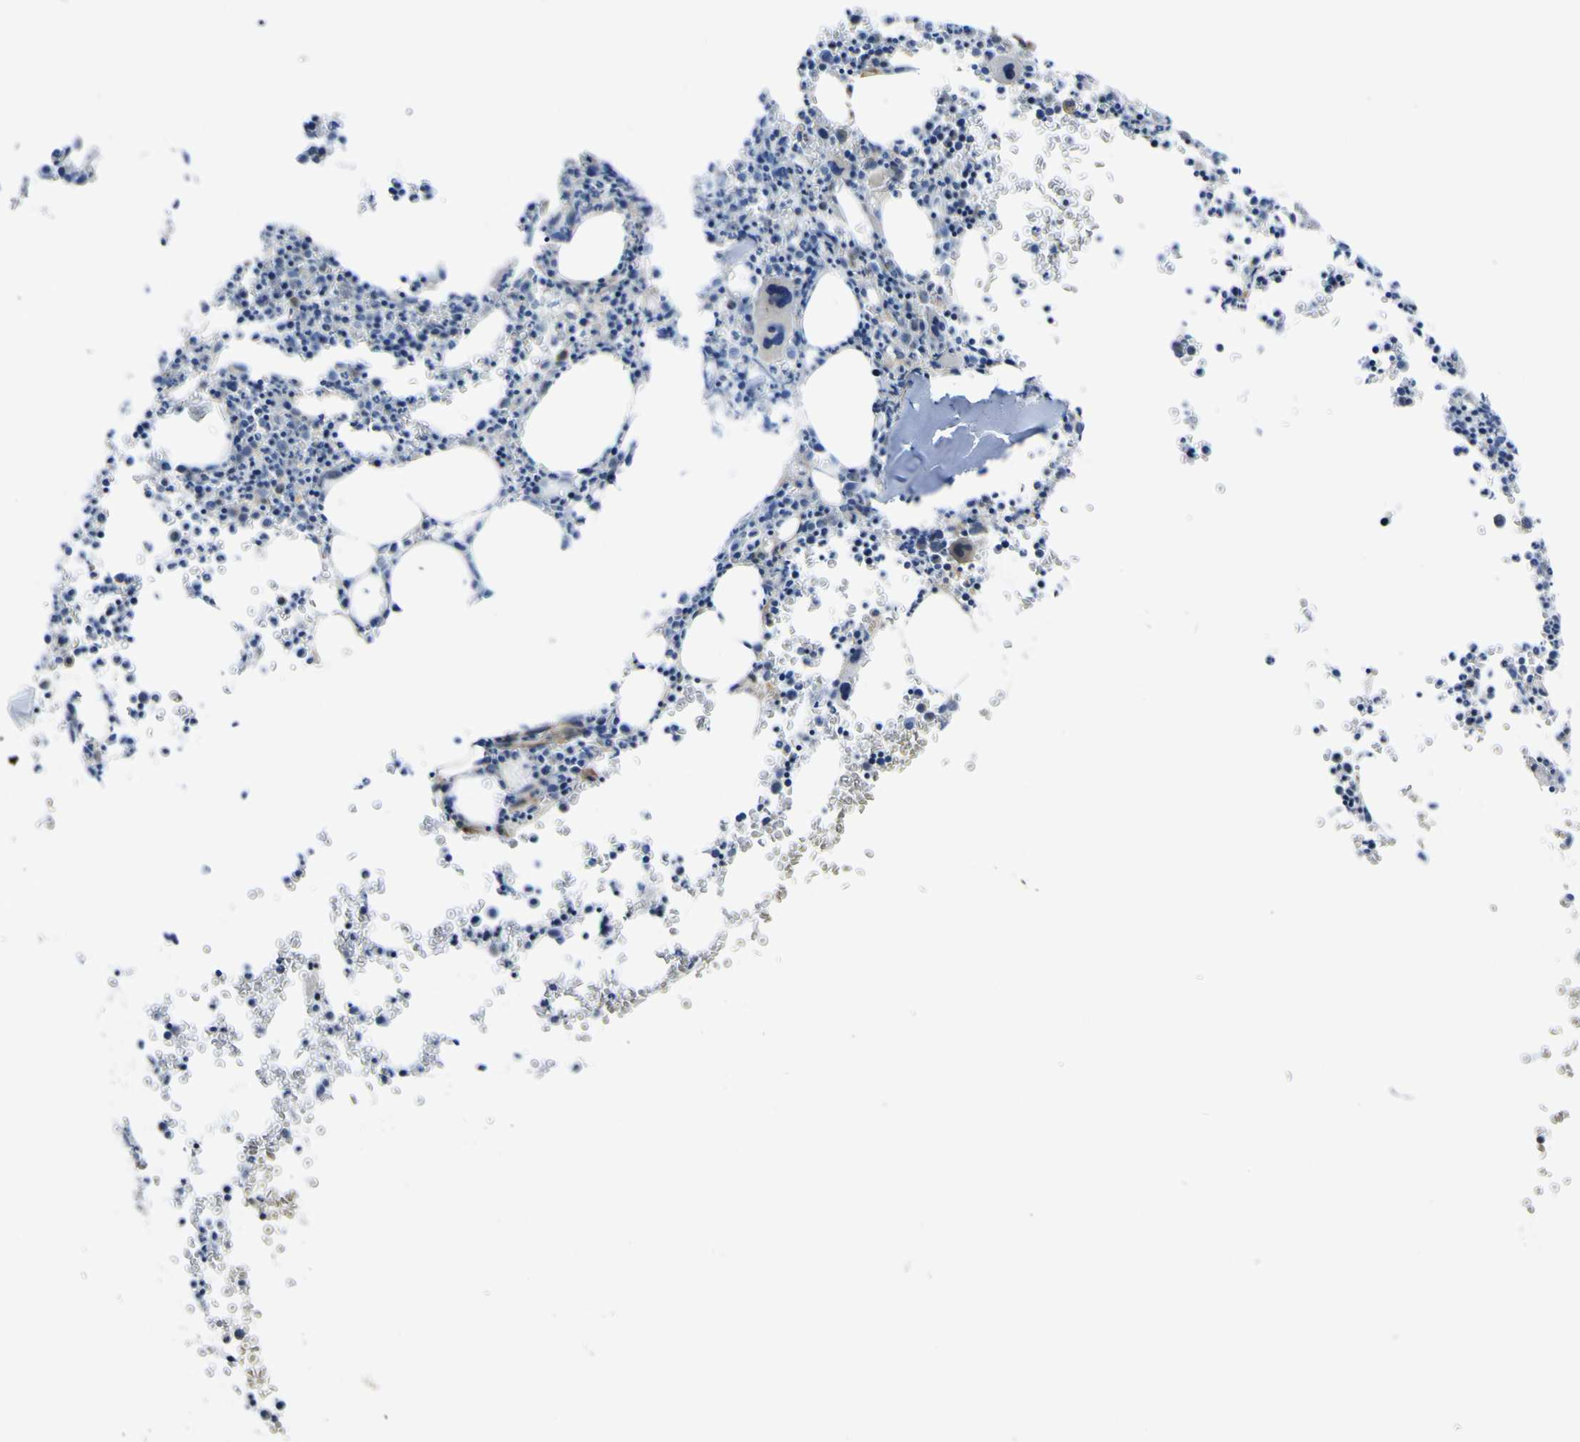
{"staining": {"intensity": "moderate", "quantity": "<25%", "location": "cytoplasmic/membranous"}, "tissue": "bone marrow", "cell_type": "Hematopoietic cells", "image_type": "normal", "snomed": [{"axis": "morphology", "description": "Normal tissue, NOS"}, {"axis": "morphology", "description": "Inflammation, NOS"}, {"axis": "topography", "description": "Bone marrow"}], "caption": "Moderate cytoplasmic/membranous staining for a protein is identified in approximately <25% of hematopoietic cells of benign bone marrow using immunohistochemistry.", "gene": "LRRN1", "patient": {"sex": "female", "age": 61}}